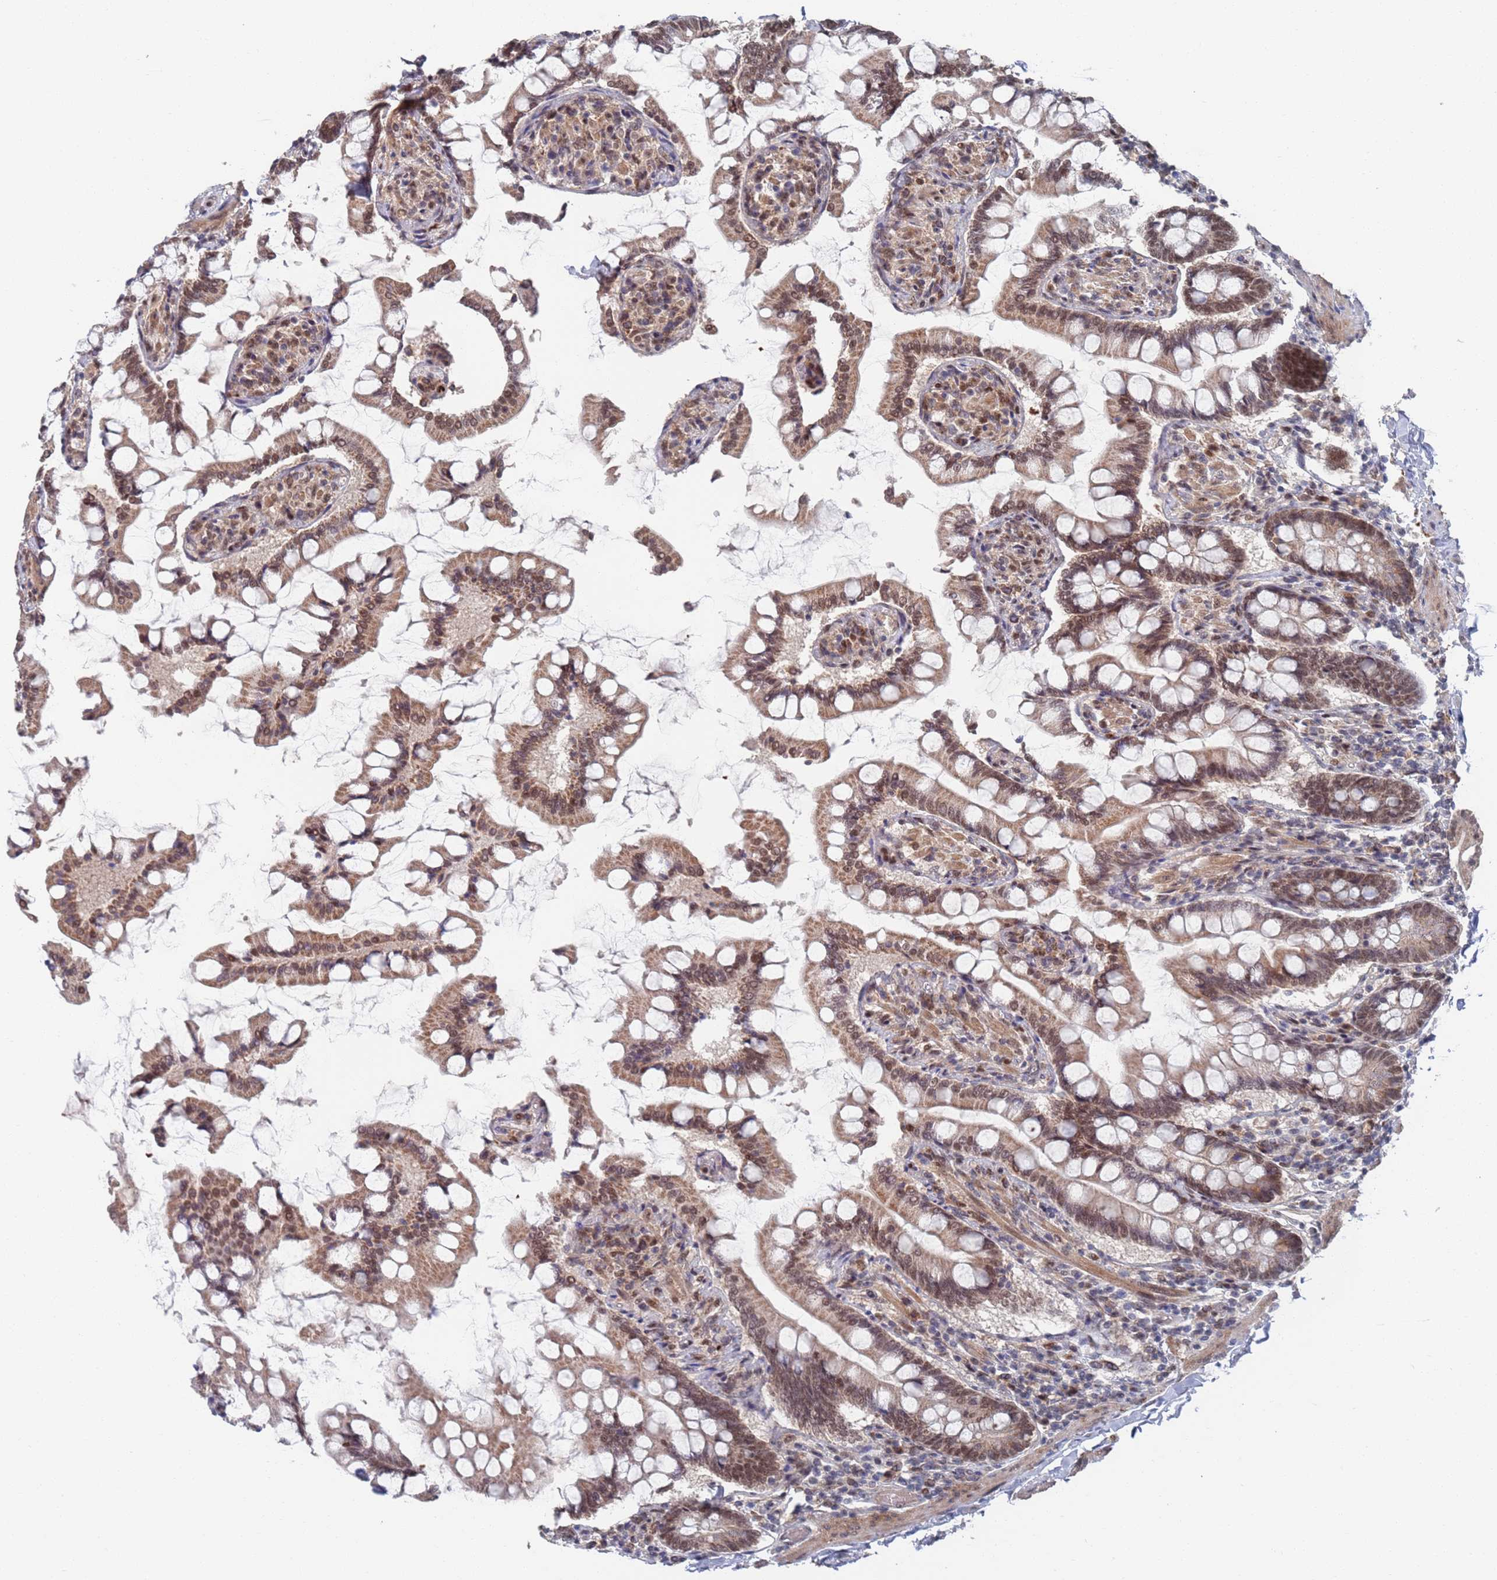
{"staining": {"intensity": "moderate", "quantity": ">75%", "location": "cytoplasmic/membranous,nuclear"}, "tissue": "small intestine", "cell_type": "Glandular cells", "image_type": "normal", "snomed": [{"axis": "morphology", "description": "Normal tissue, NOS"}, {"axis": "topography", "description": "Small intestine"}], "caption": "This image exhibits unremarkable small intestine stained with immunohistochemistry to label a protein in brown. The cytoplasmic/membranous,nuclear of glandular cells show moderate positivity for the protein. Nuclei are counter-stained blue.", "gene": "RPP25", "patient": {"sex": "male", "age": 41}}